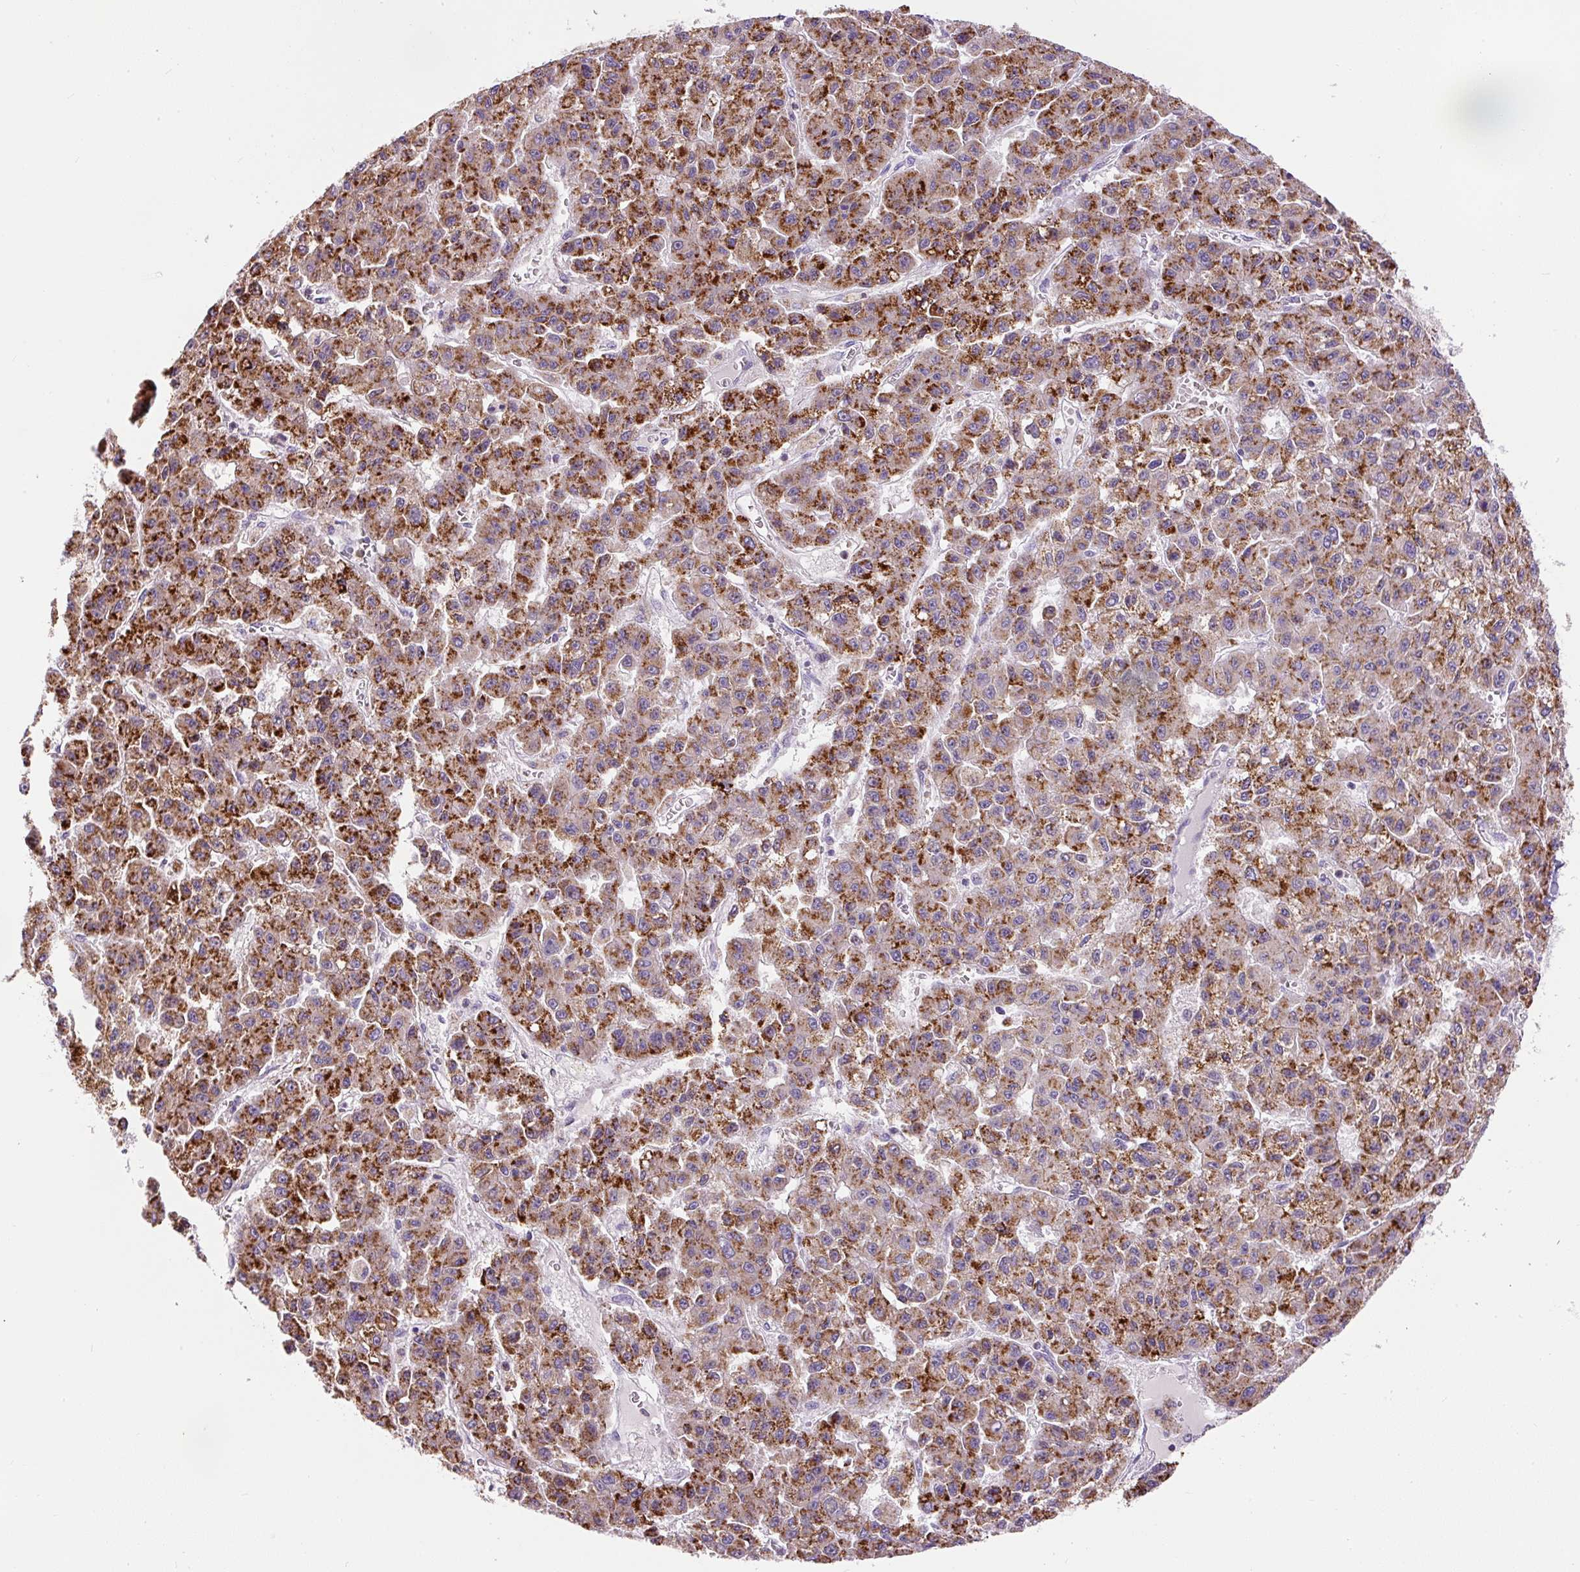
{"staining": {"intensity": "strong", "quantity": ">75%", "location": "cytoplasmic/membranous"}, "tissue": "liver cancer", "cell_type": "Tumor cells", "image_type": "cancer", "snomed": [{"axis": "morphology", "description": "Carcinoma, Hepatocellular, NOS"}, {"axis": "topography", "description": "Liver"}], "caption": "This image displays liver hepatocellular carcinoma stained with immunohistochemistry (IHC) to label a protein in brown. The cytoplasmic/membranous of tumor cells show strong positivity for the protein. Nuclei are counter-stained blue.", "gene": "ZNF596", "patient": {"sex": "male", "age": 70}}